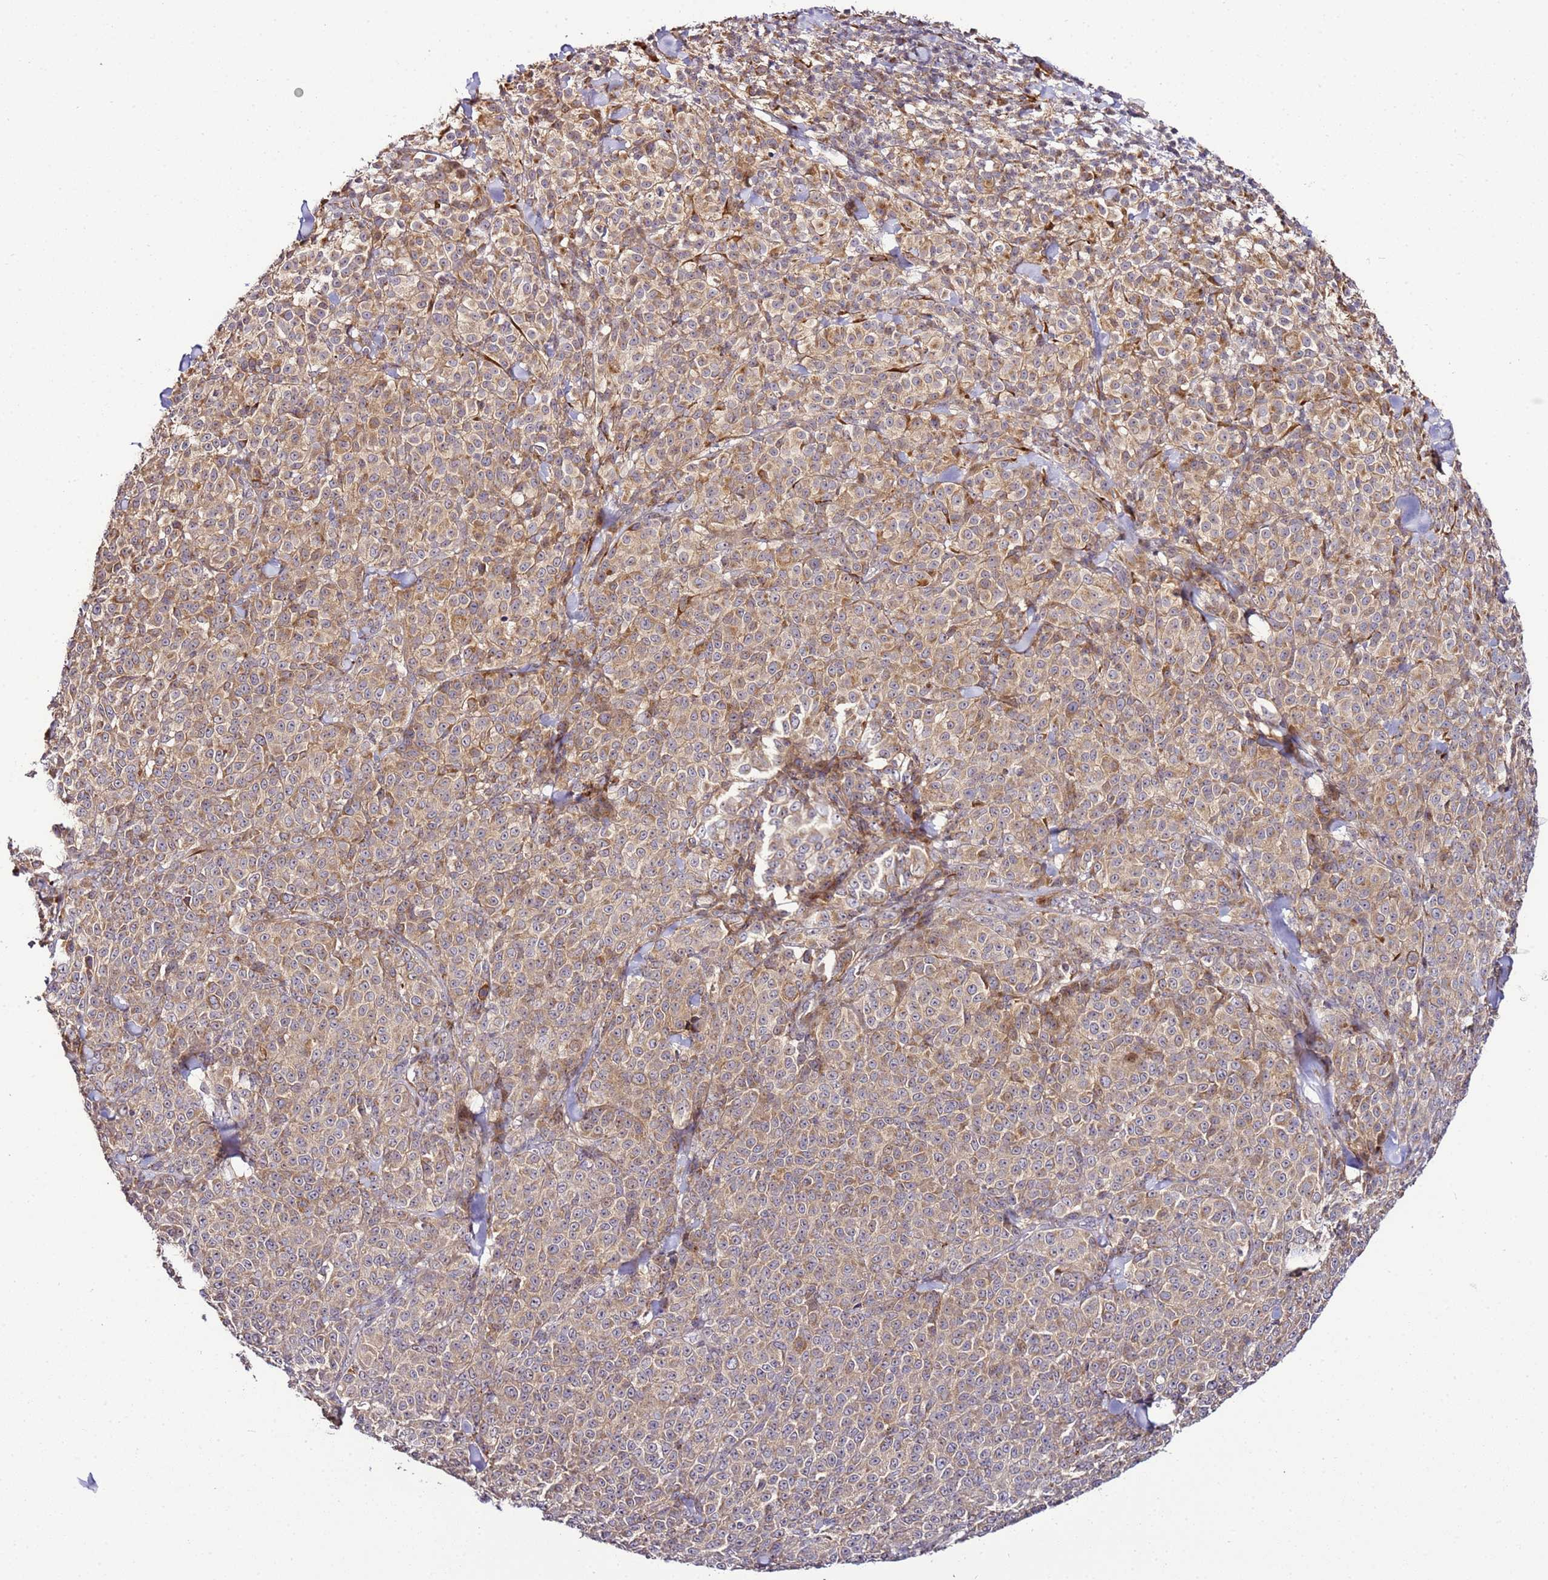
{"staining": {"intensity": "weak", "quantity": ">75%", "location": "cytoplasmic/membranous"}, "tissue": "melanoma", "cell_type": "Tumor cells", "image_type": "cancer", "snomed": [{"axis": "morphology", "description": "Normal tissue, NOS"}, {"axis": "morphology", "description": "Malignant melanoma, NOS"}, {"axis": "topography", "description": "Skin"}], "caption": "The micrograph exhibits a brown stain indicating the presence of a protein in the cytoplasmic/membranous of tumor cells in malignant melanoma.", "gene": "PVRIG", "patient": {"sex": "female", "age": 34}}